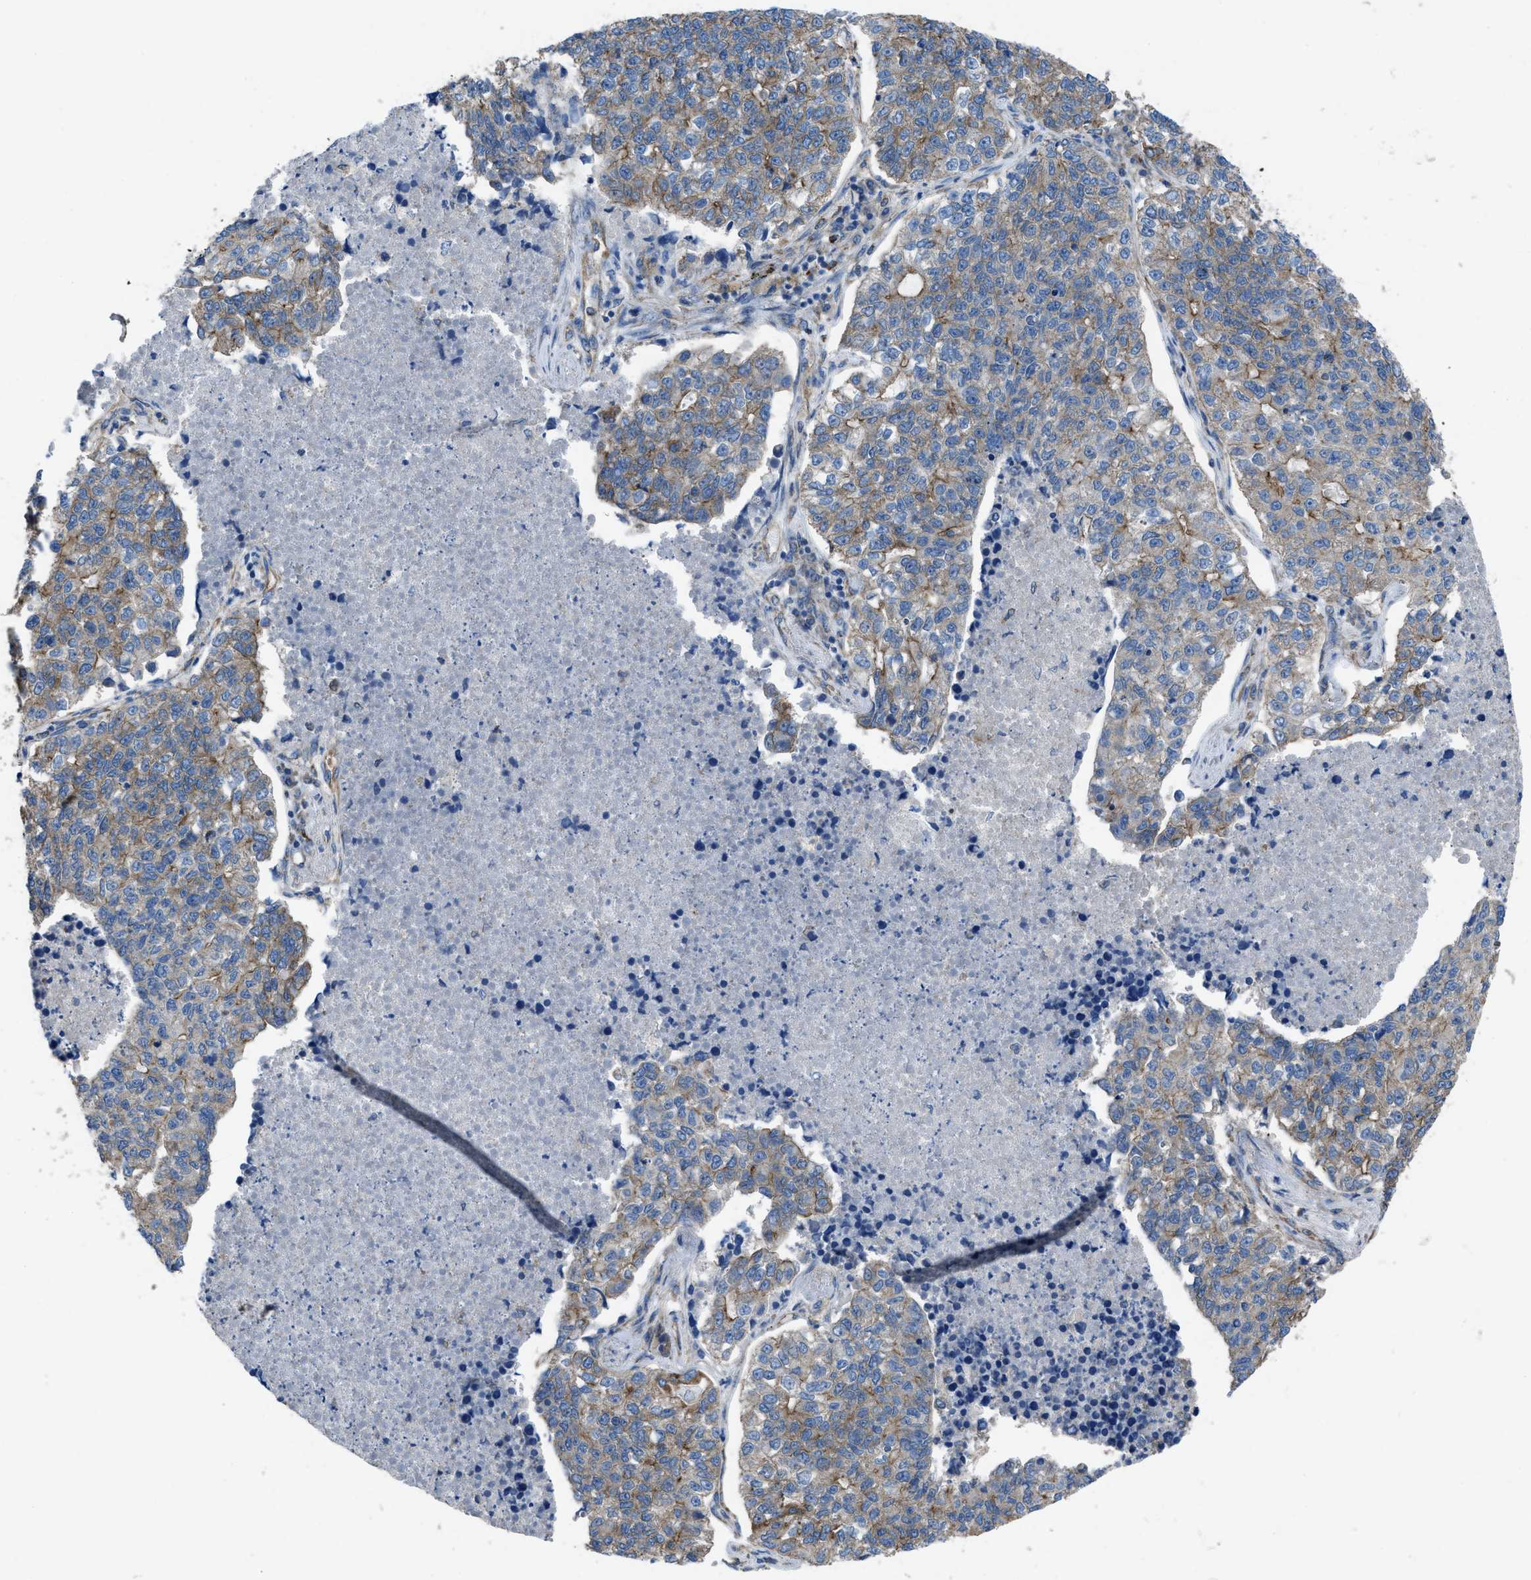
{"staining": {"intensity": "weak", "quantity": ">75%", "location": "cytoplasmic/membranous"}, "tissue": "lung cancer", "cell_type": "Tumor cells", "image_type": "cancer", "snomed": [{"axis": "morphology", "description": "Adenocarcinoma, NOS"}, {"axis": "topography", "description": "Lung"}], "caption": "Weak cytoplasmic/membranous positivity for a protein is present in about >75% of tumor cells of adenocarcinoma (lung) using IHC.", "gene": "DOLPP1", "patient": {"sex": "male", "age": 49}}